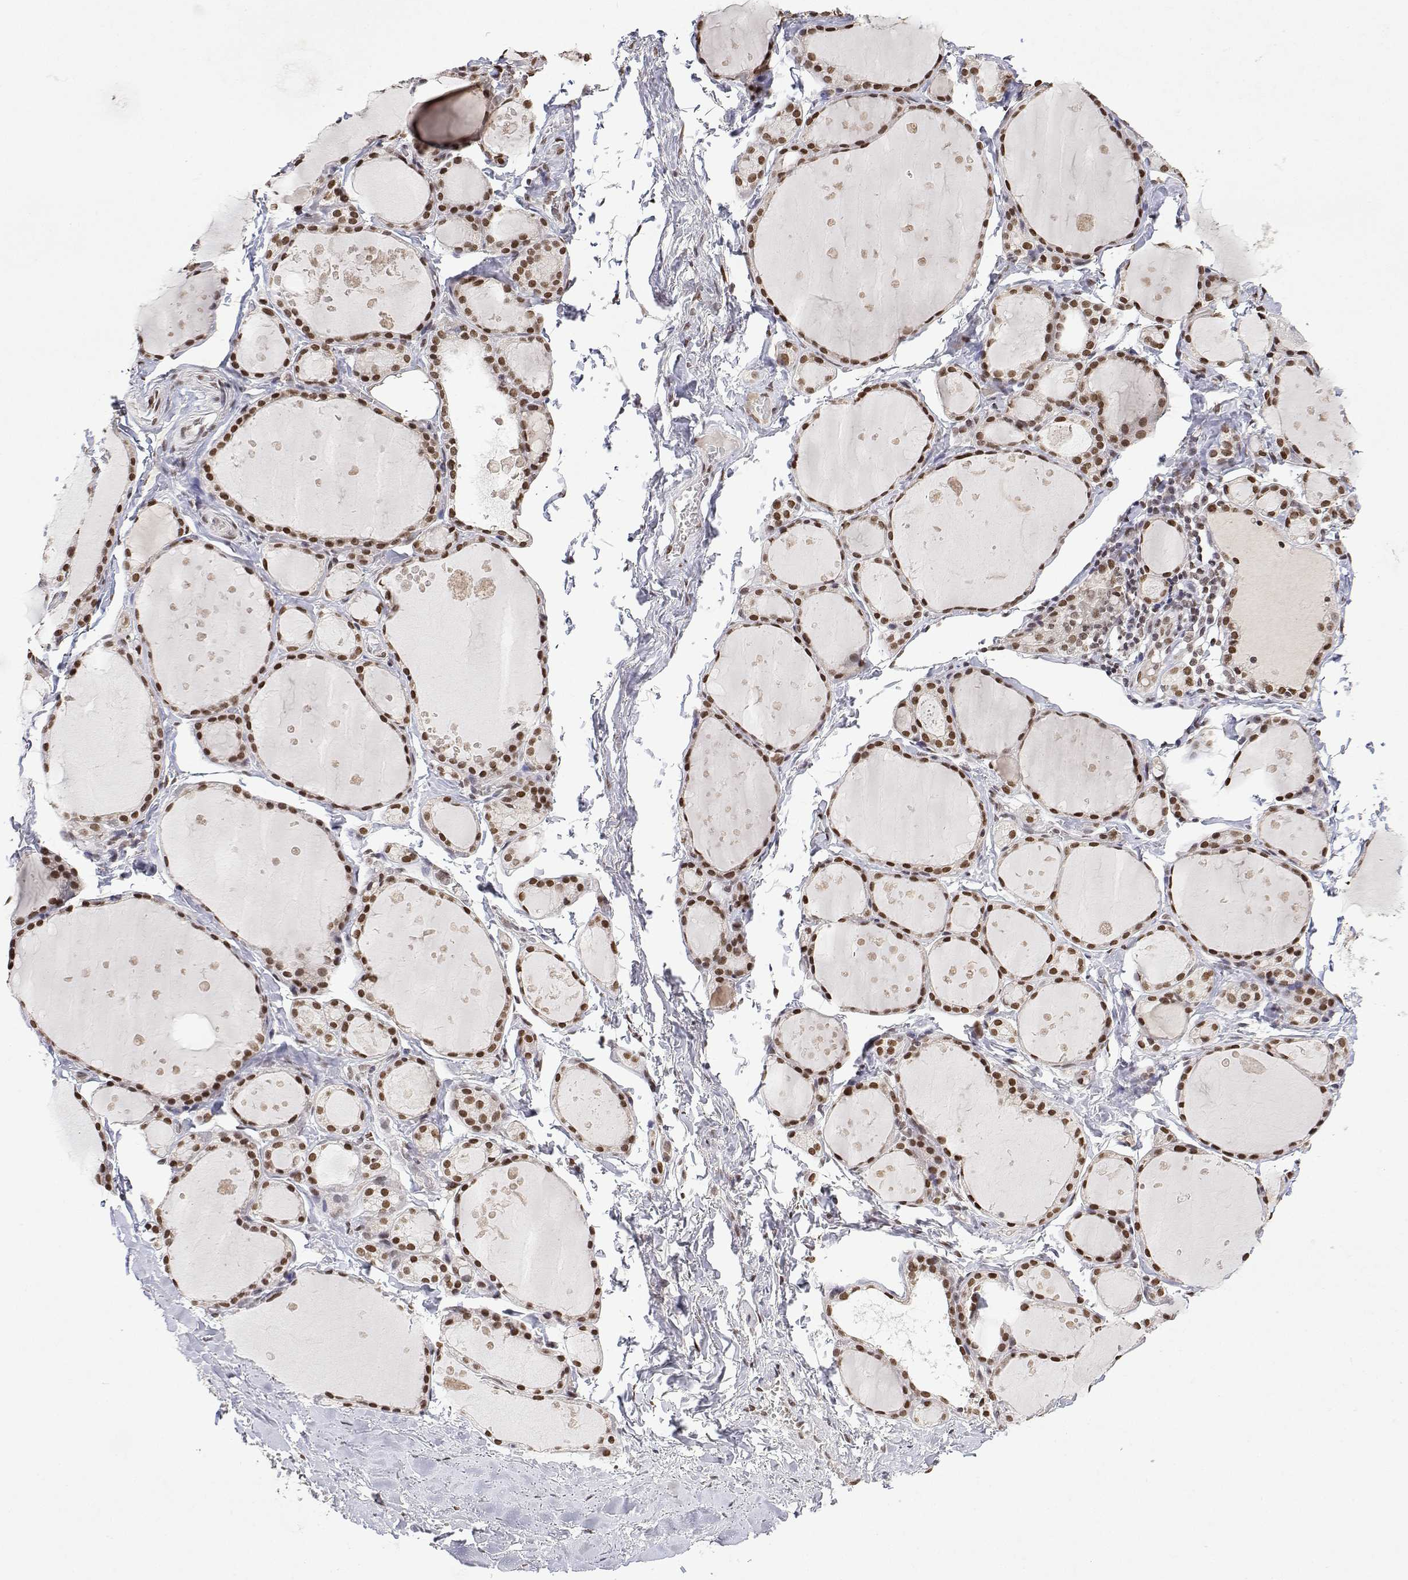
{"staining": {"intensity": "strong", "quantity": ">75%", "location": "nuclear"}, "tissue": "thyroid gland", "cell_type": "Glandular cells", "image_type": "normal", "snomed": [{"axis": "morphology", "description": "Normal tissue, NOS"}, {"axis": "topography", "description": "Thyroid gland"}], "caption": "Unremarkable thyroid gland was stained to show a protein in brown. There is high levels of strong nuclear positivity in approximately >75% of glandular cells. (DAB IHC, brown staining for protein, blue staining for nuclei).", "gene": "XPC", "patient": {"sex": "male", "age": 68}}